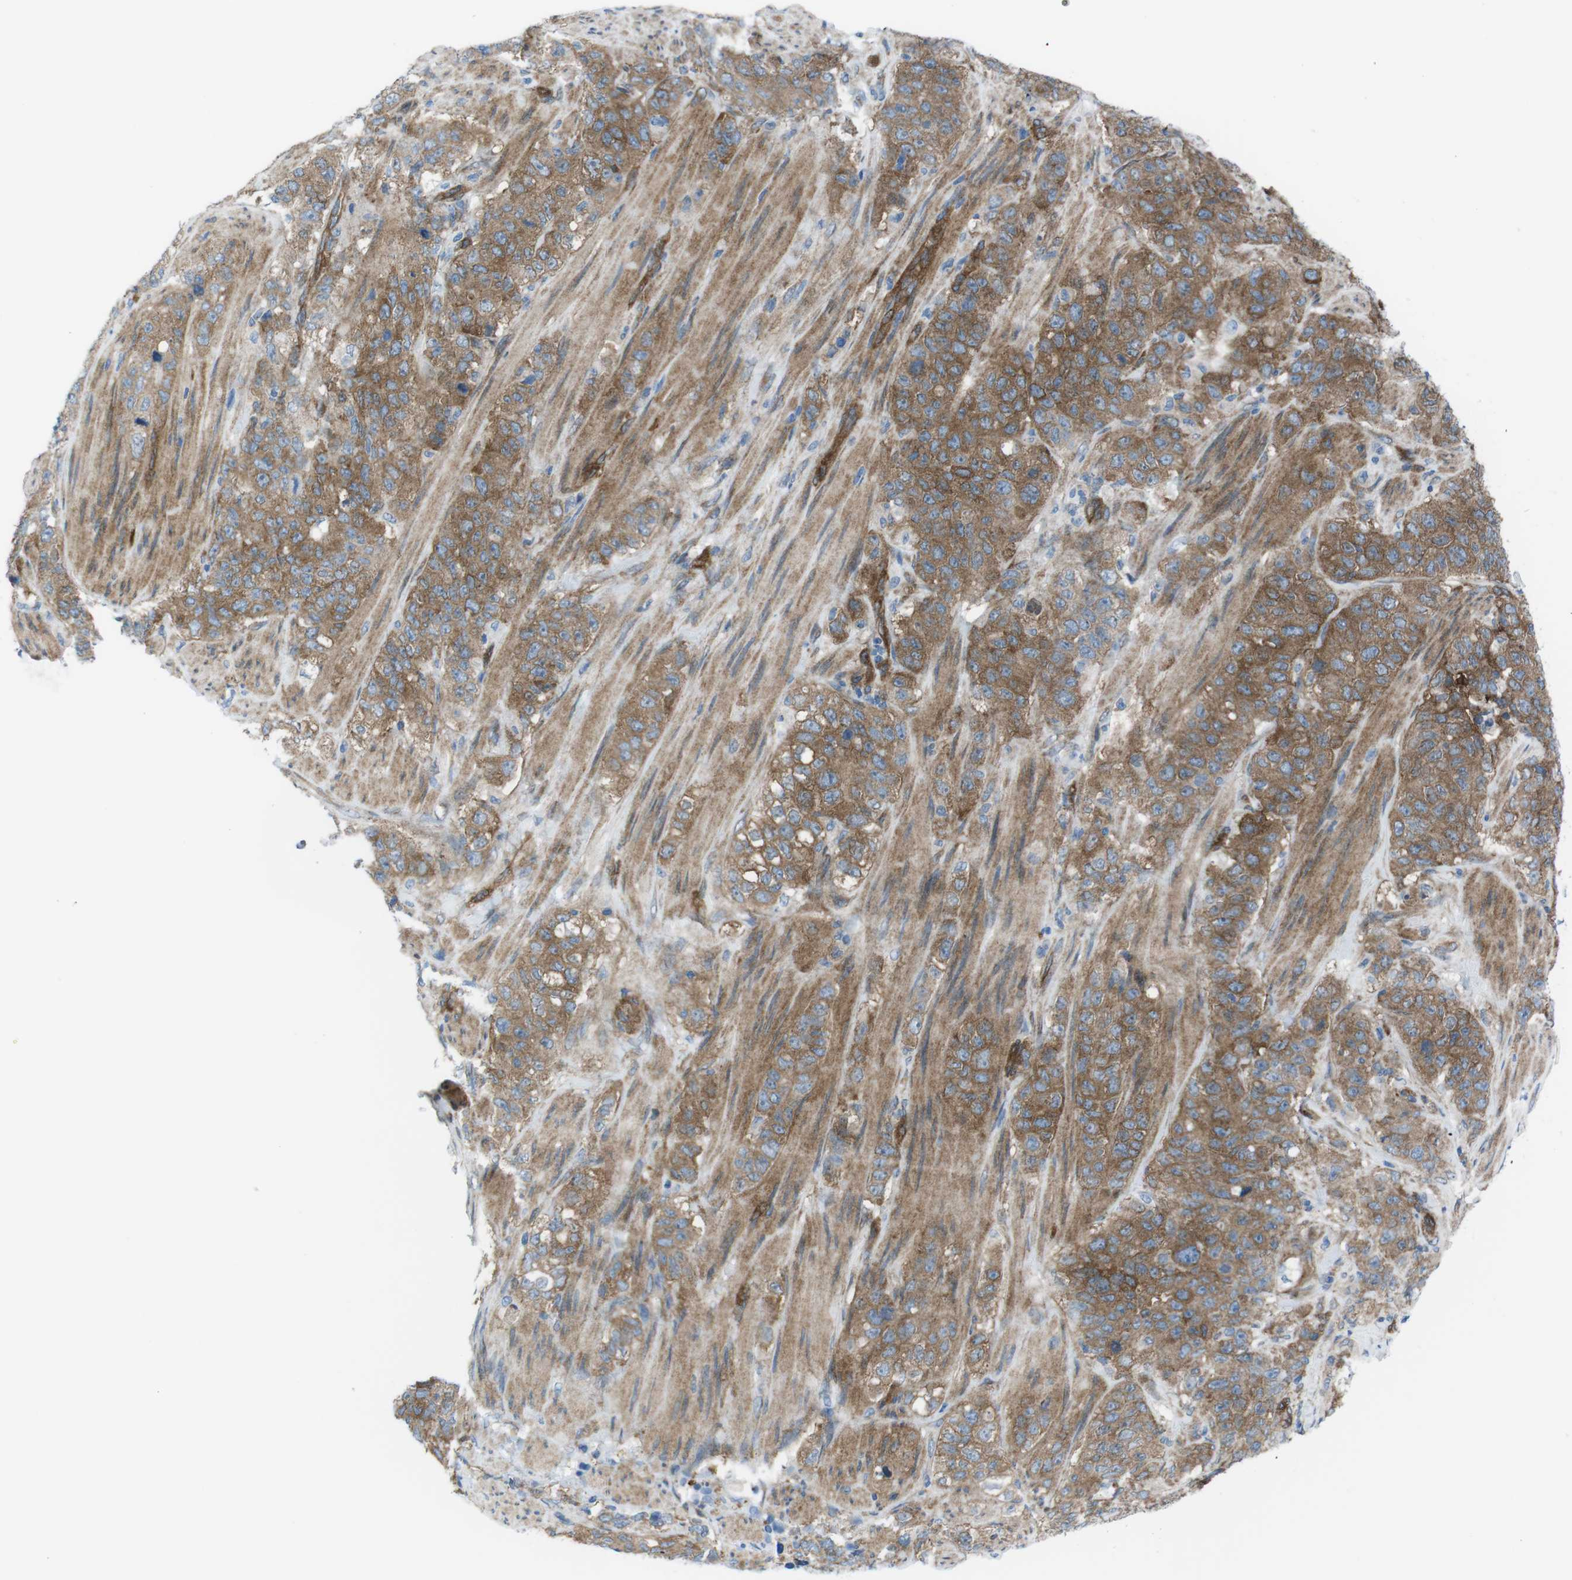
{"staining": {"intensity": "moderate", "quantity": ">75%", "location": "cytoplasmic/membranous"}, "tissue": "stomach cancer", "cell_type": "Tumor cells", "image_type": "cancer", "snomed": [{"axis": "morphology", "description": "Adenocarcinoma, NOS"}, {"axis": "topography", "description": "Stomach"}], "caption": "IHC staining of adenocarcinoma (stomach), which reveals medium levels of moderate cytoplasmic/membranous positivity in approximately >75% of tumor cells indicating moderate cytoplasmic/membranous protein staining. The staining was performed using DAB (brown) for protein detection and nuclei were counterstained in hematoxylin (blue).", "gene": "DIAPH2", "patient": {"sex": "male", "age": 48}}